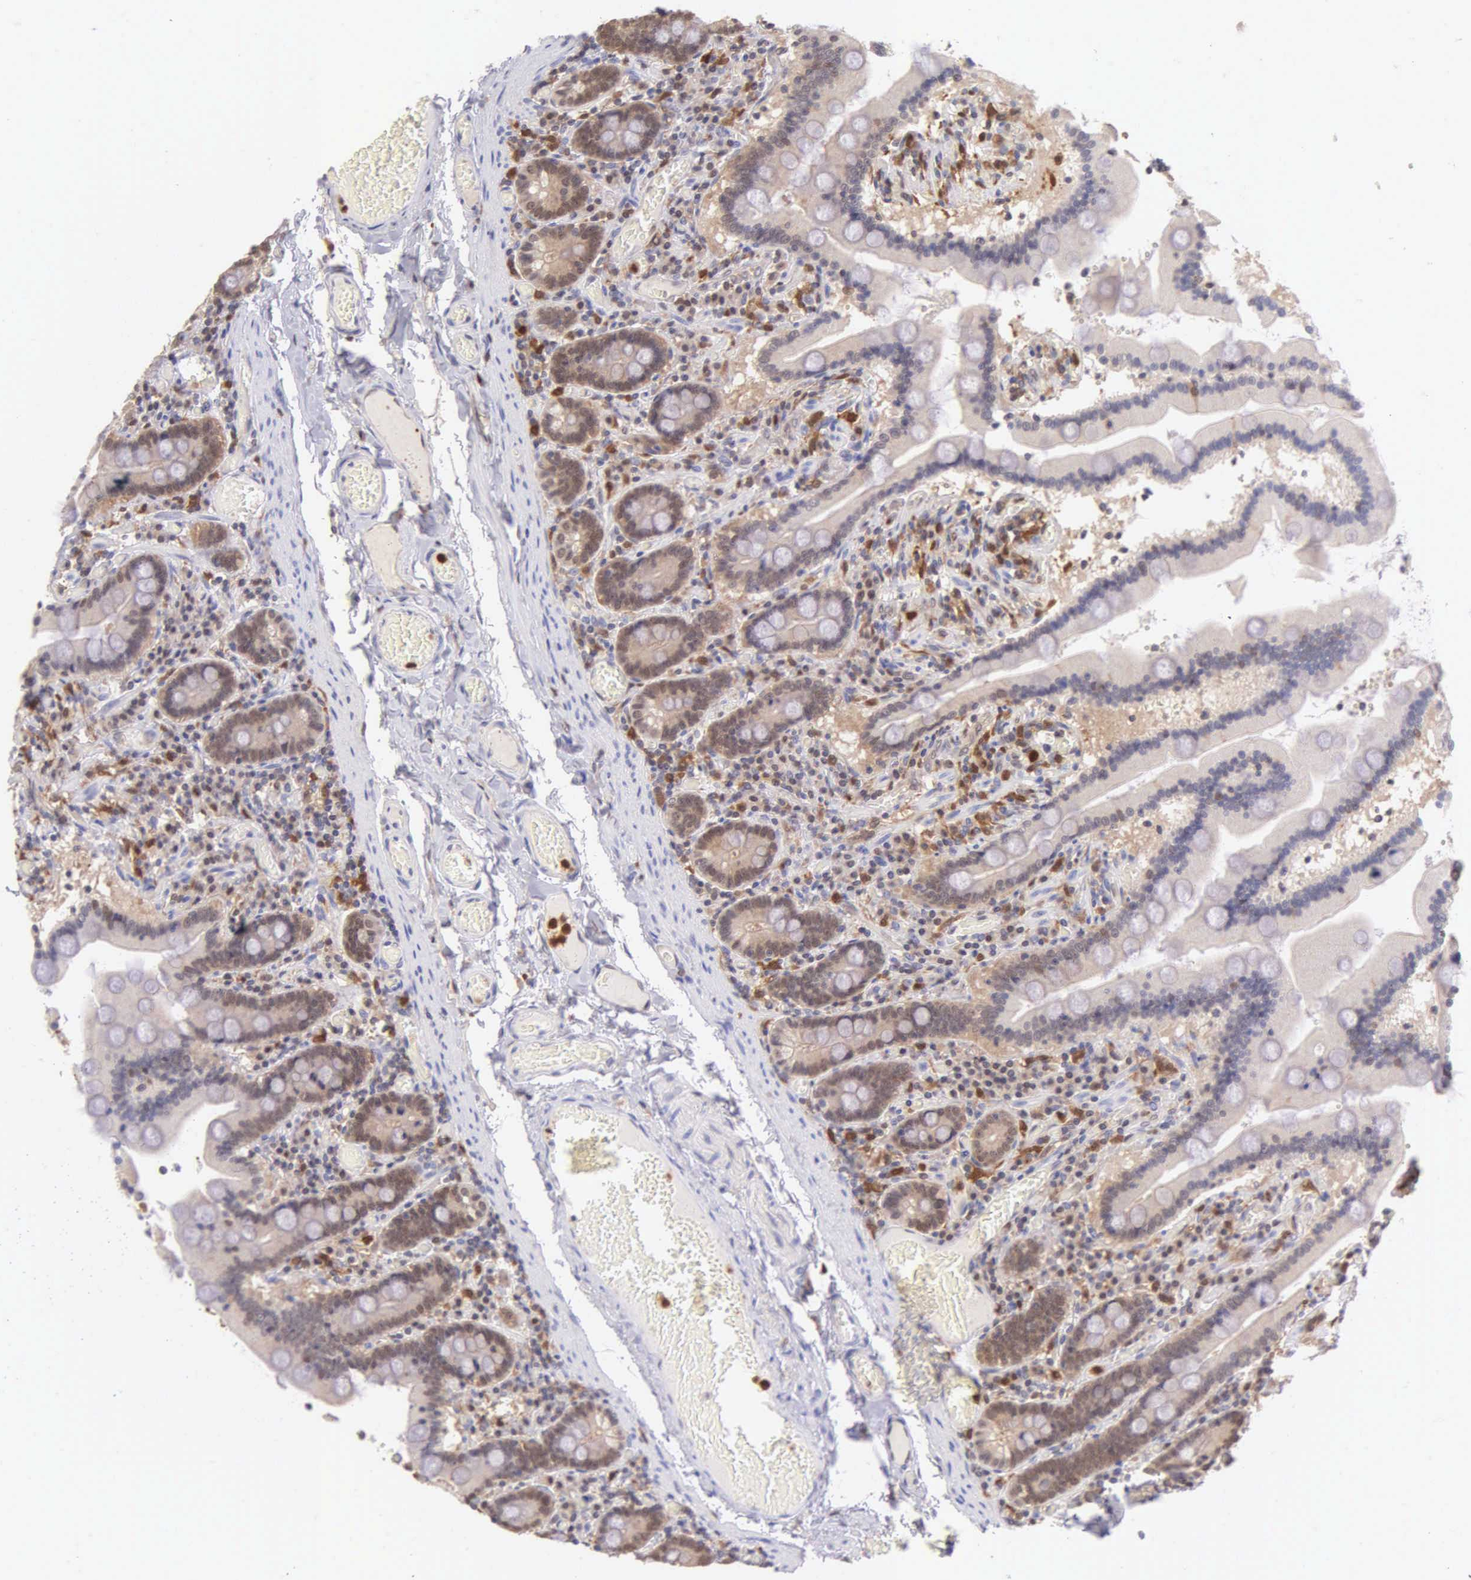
{"staining": {"intensity": "weak", "quantity": "25%-75%", "location": "cytoplasmic/membranous"}, "tissue": "small intestine", "cell_type": "Glandular cells", "image_type": "normal", "snomed": [{"axis": "morphology", "description": "Normal tissue, NOS"}, {"axis": "topography", "description": "Small intestine"}], "caption": "DAB (3,3'-diaminobenzidine) immunohistochemical staining of normal human small intestine demonstrates weak cytoplasmic/membranous protein expression in approximately 25%-75% of glandular cells.", "gene": "BID", "patient": {"sex": "male", "age": 59}}